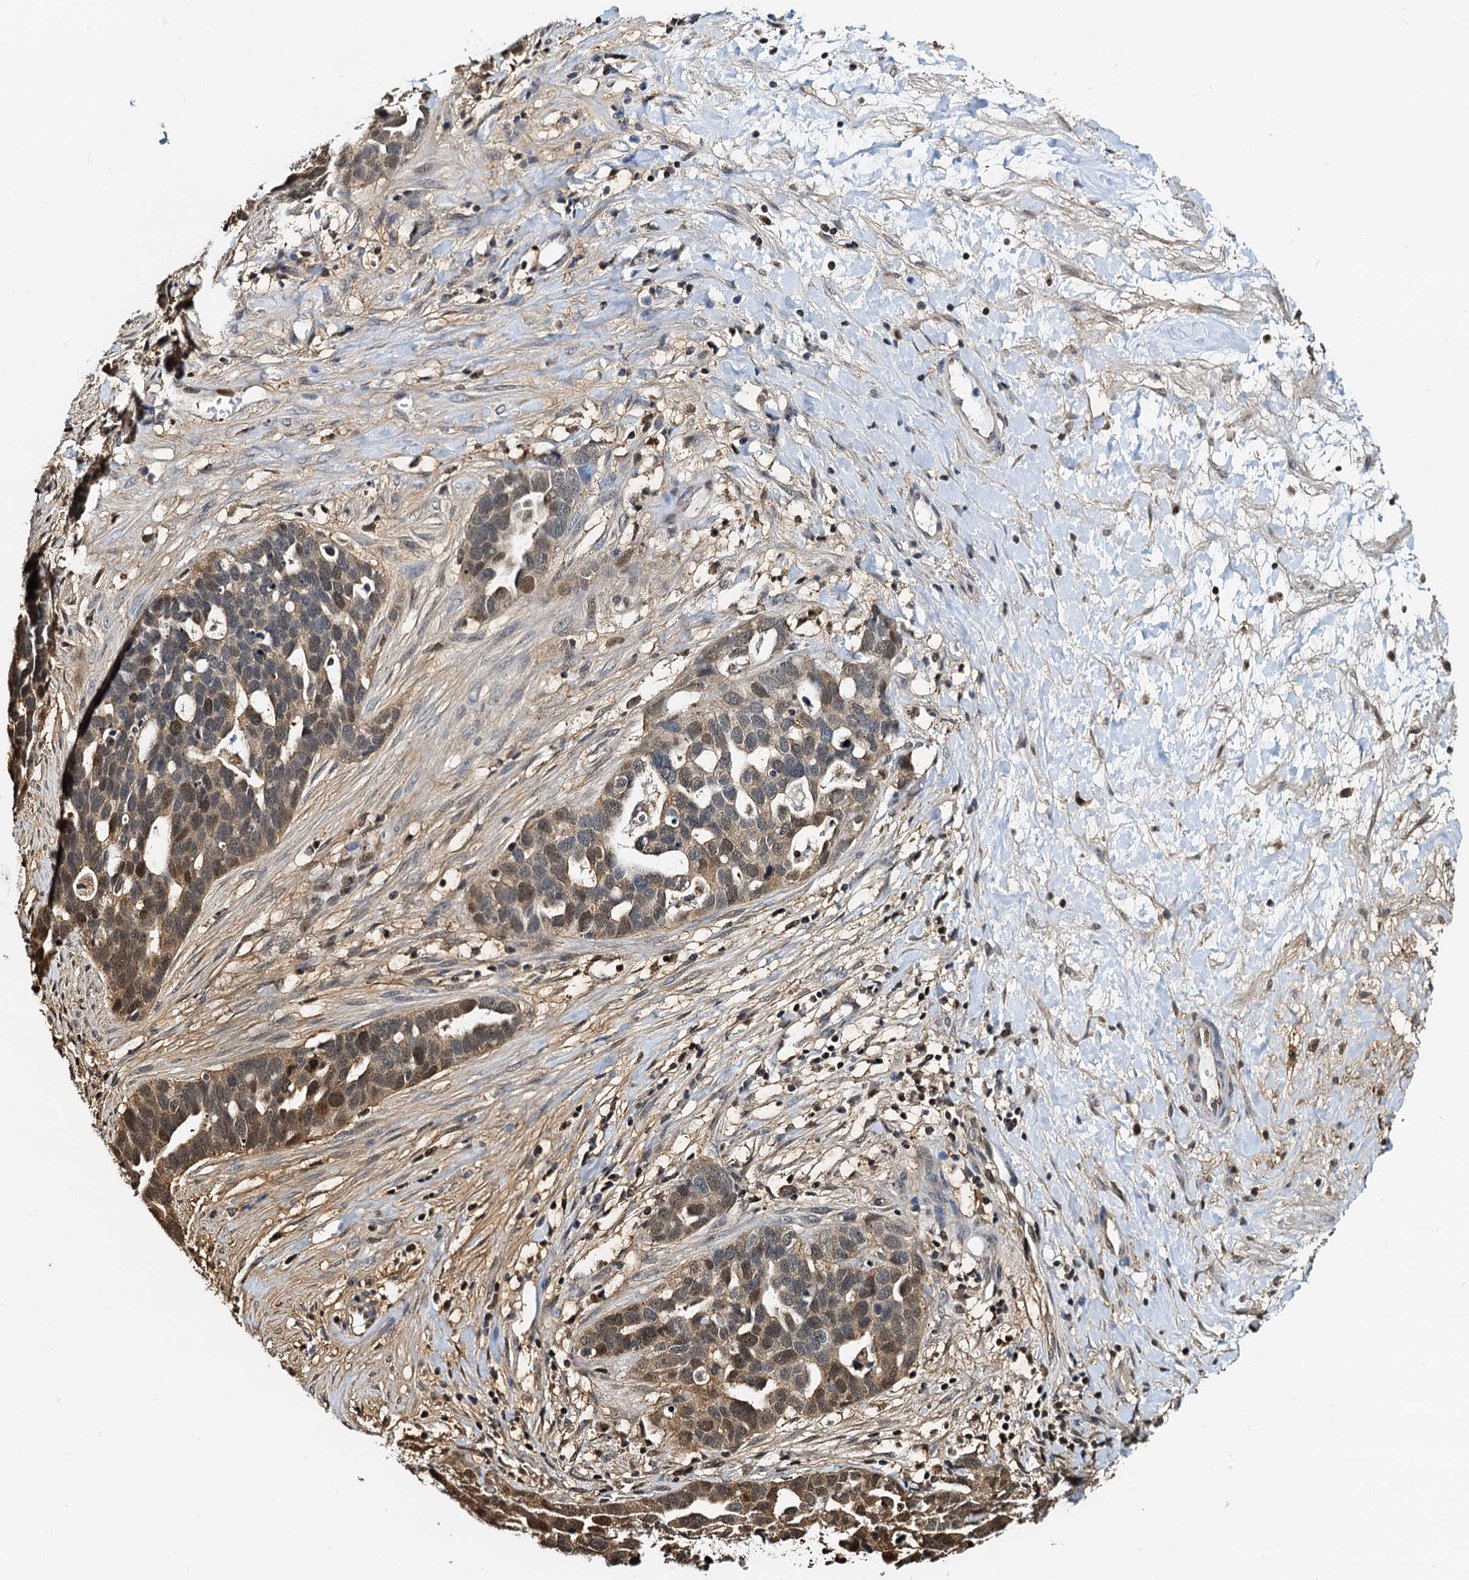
{"staining": {"intensity": "moderate", "quantity": "<25%", "location": "nuclear"}, "tissue": "ovarian cancer", "cell_type": "Tumor cells", "image_type": "cancer", "snomed": [{"axis": "morphology", "description": "Cystadenocarcinoma, serous, NOS"}, {"axis": "topography", "description": "Ovary"}], "caption": "Immunohistochemical staining of human ovarian cancer shows low levels of moderate nuclear protein expression in about <25% of tumor cells.", "gene": "PTGES3", "patient": {"sex": "female", "age": 54}}